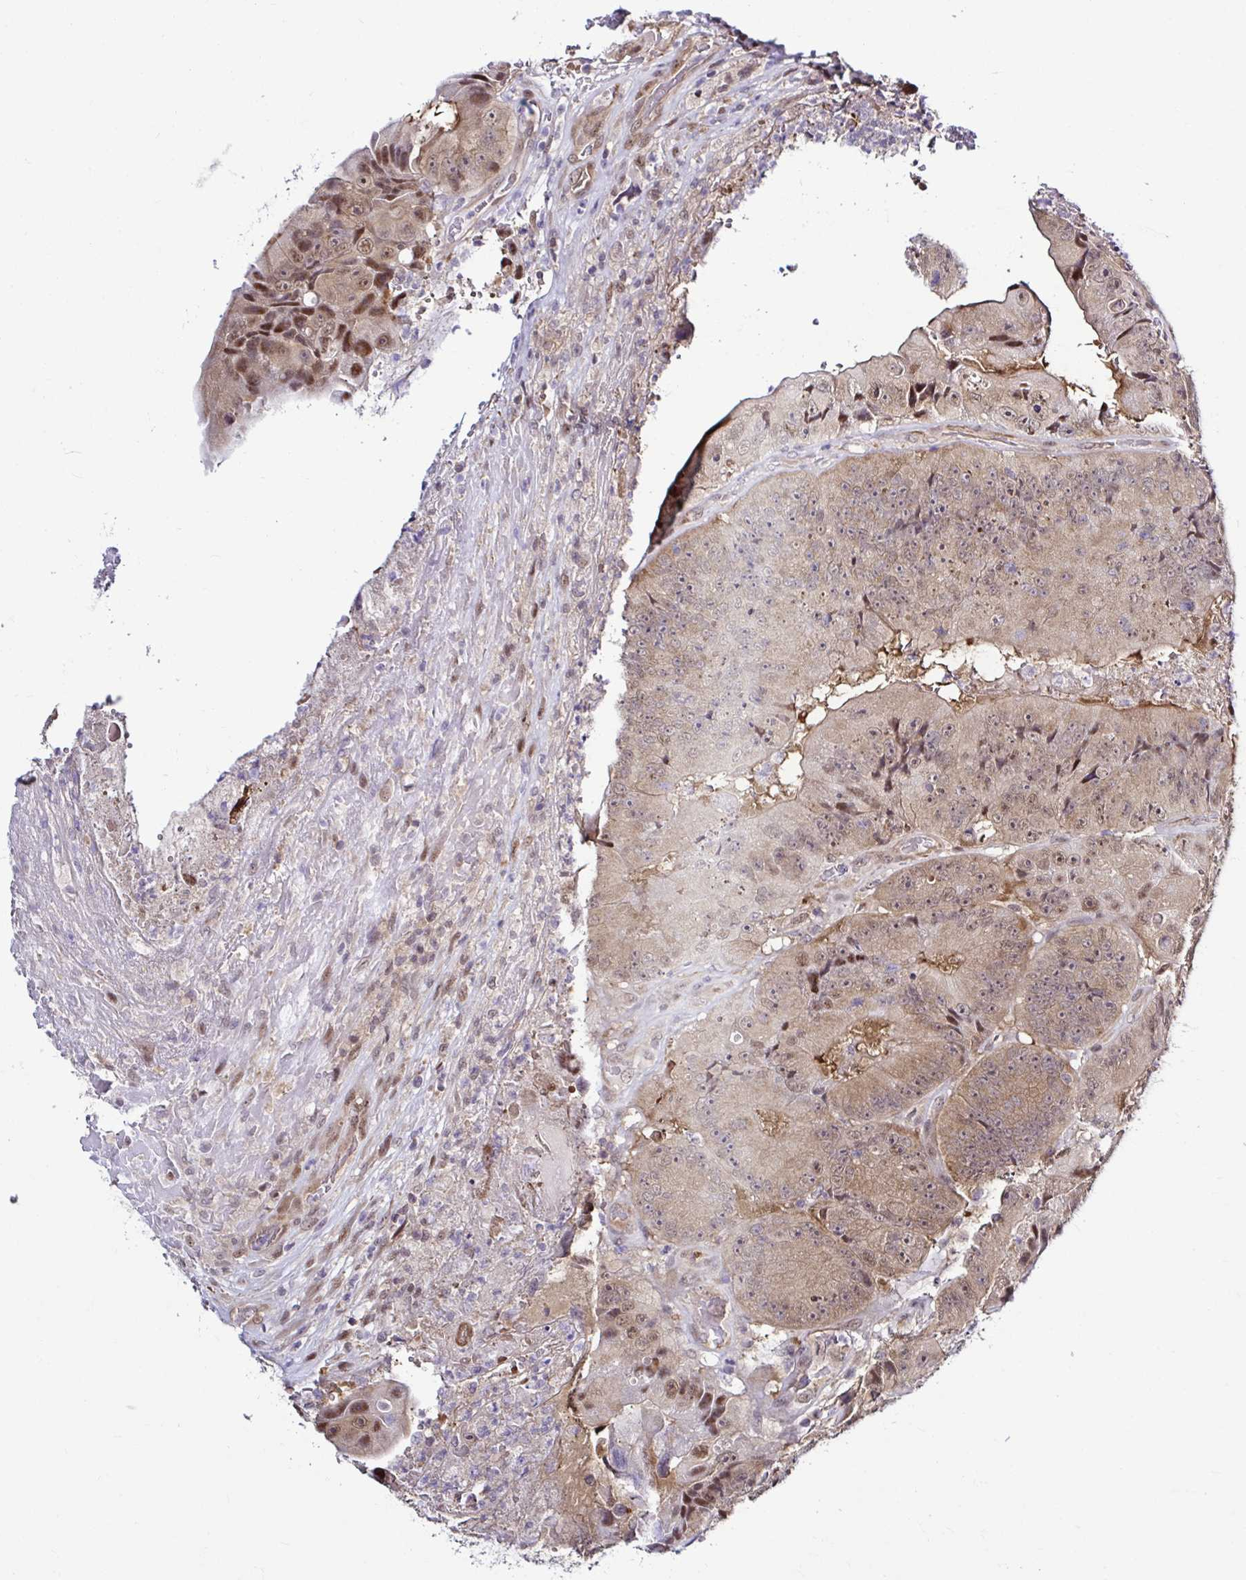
{"staining": {"intensity": "moderate", "quantity": "25%-75%", "location": "cytoplasmic/membranous,nuclear"}, "tissue": "colorectal cancer", "cell_type": "Tumor cells", "image_type": "cancer", "snomed": [{"axis": "morphology", "description": "Adenocarcinoma, NOS"}, {"axis": "topography", "description": "Colon"}], "caption": "IHC of colorectal adenocarcinoma reveals medium levels of moderate cytoplasmic/membranous and nuclear expression in approximately 25%-75% of tumor cells.", "gene": "PSMD3", "patient": {"sex": "female", "age": 86}}